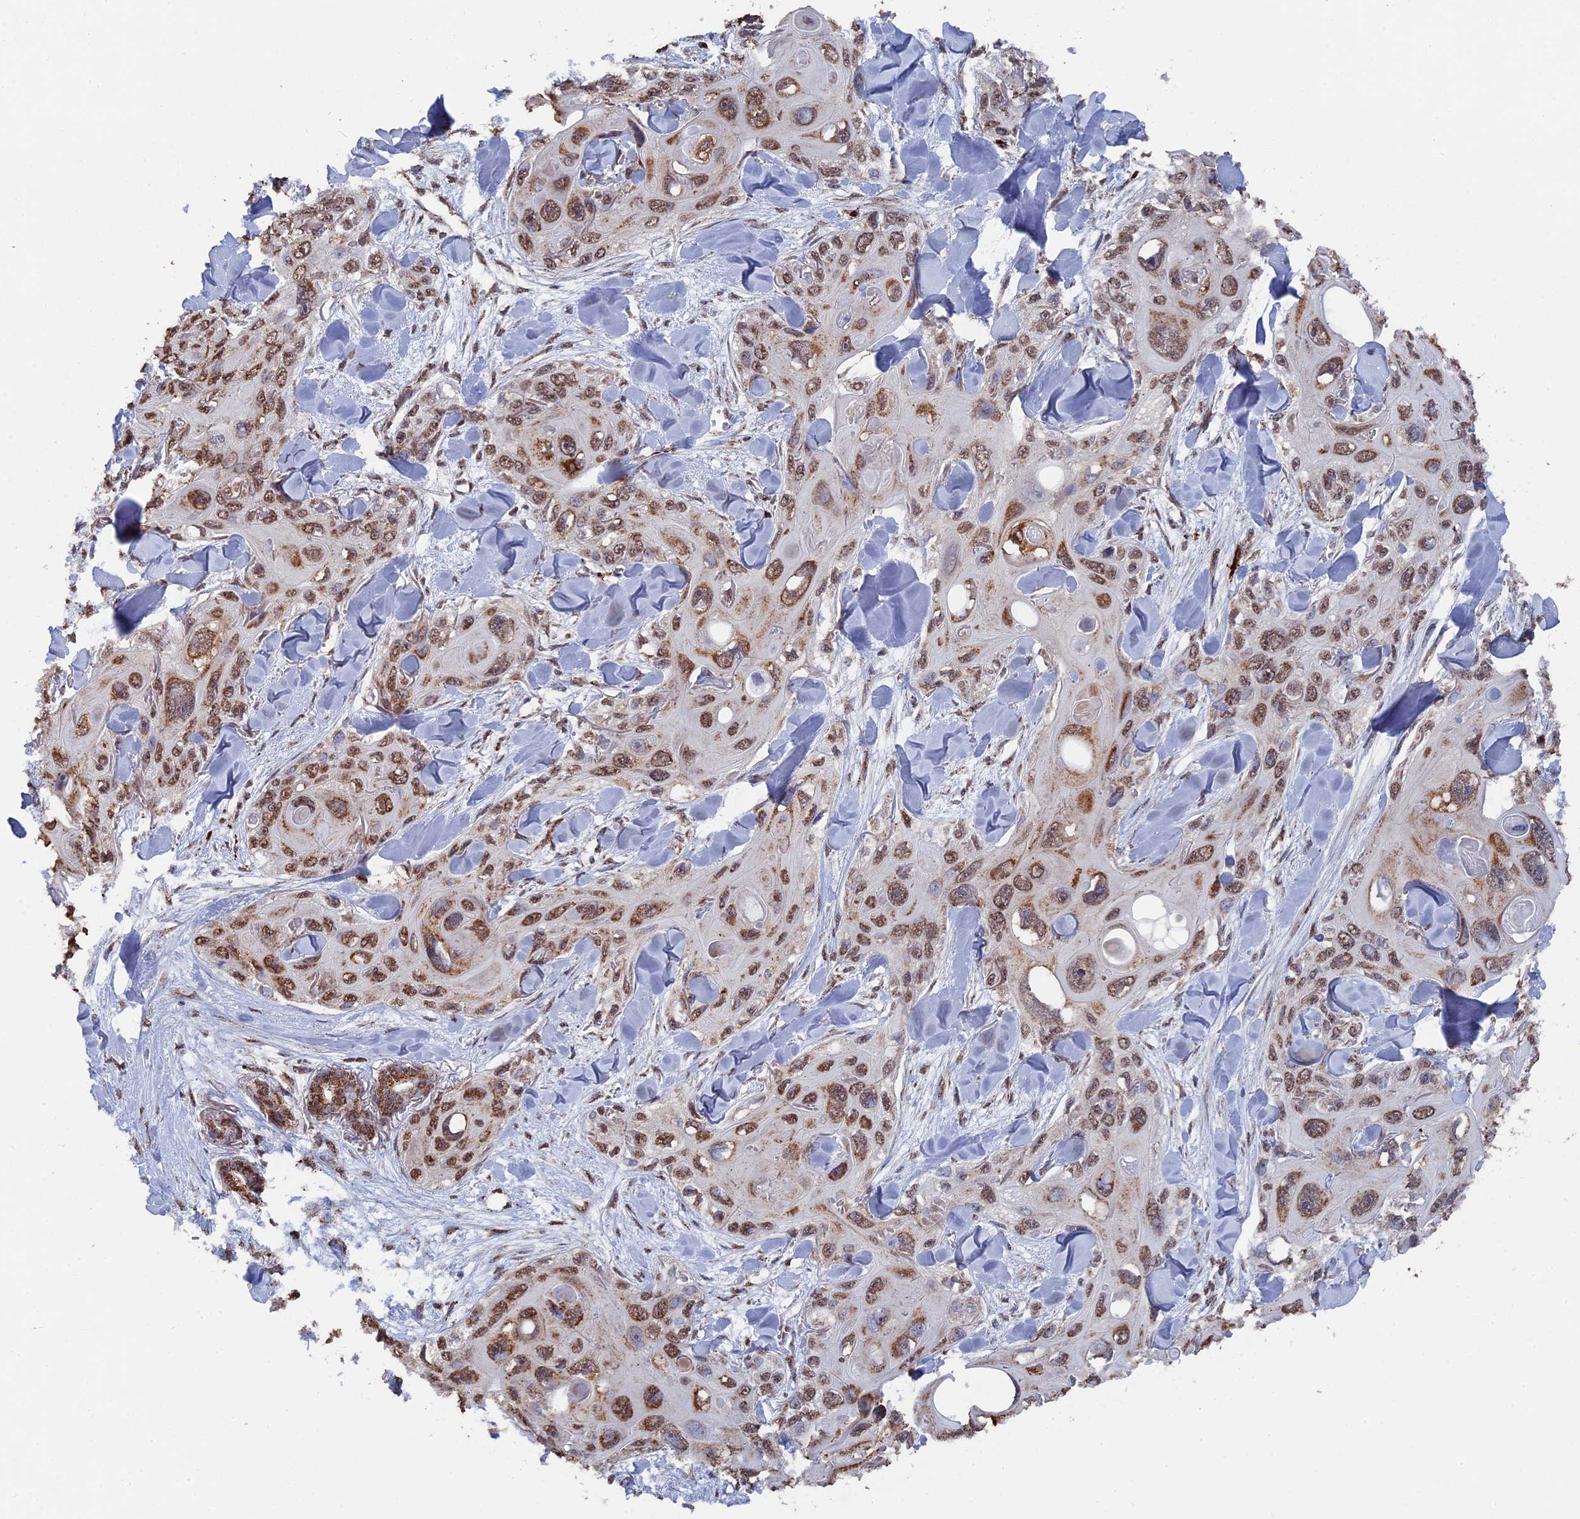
{"staining": {"intensity": "moderate", "quantity": ">75%", "location": "cytoplasmic/membranous,nuclear"}, "tissue": "skin cancer", "cell_type": "Tumor cells", "image_type": "cancer", "snomed": [{"axis": "morphology", "description": "Normal tissue, NOS"}, {"axis": "morphology", "description": "Squamous cell carcinoma, NOS"}, {"axis": "topography", "description": "Skin"}], "caption": "This is a histology image of IHC staining of skin cancer, which shows moderate positivity in the cytoplasmic/membranous and nuclear of tumor cells.", "gene": "SMG9", "patient": {"sex": "male", "age": 72}}